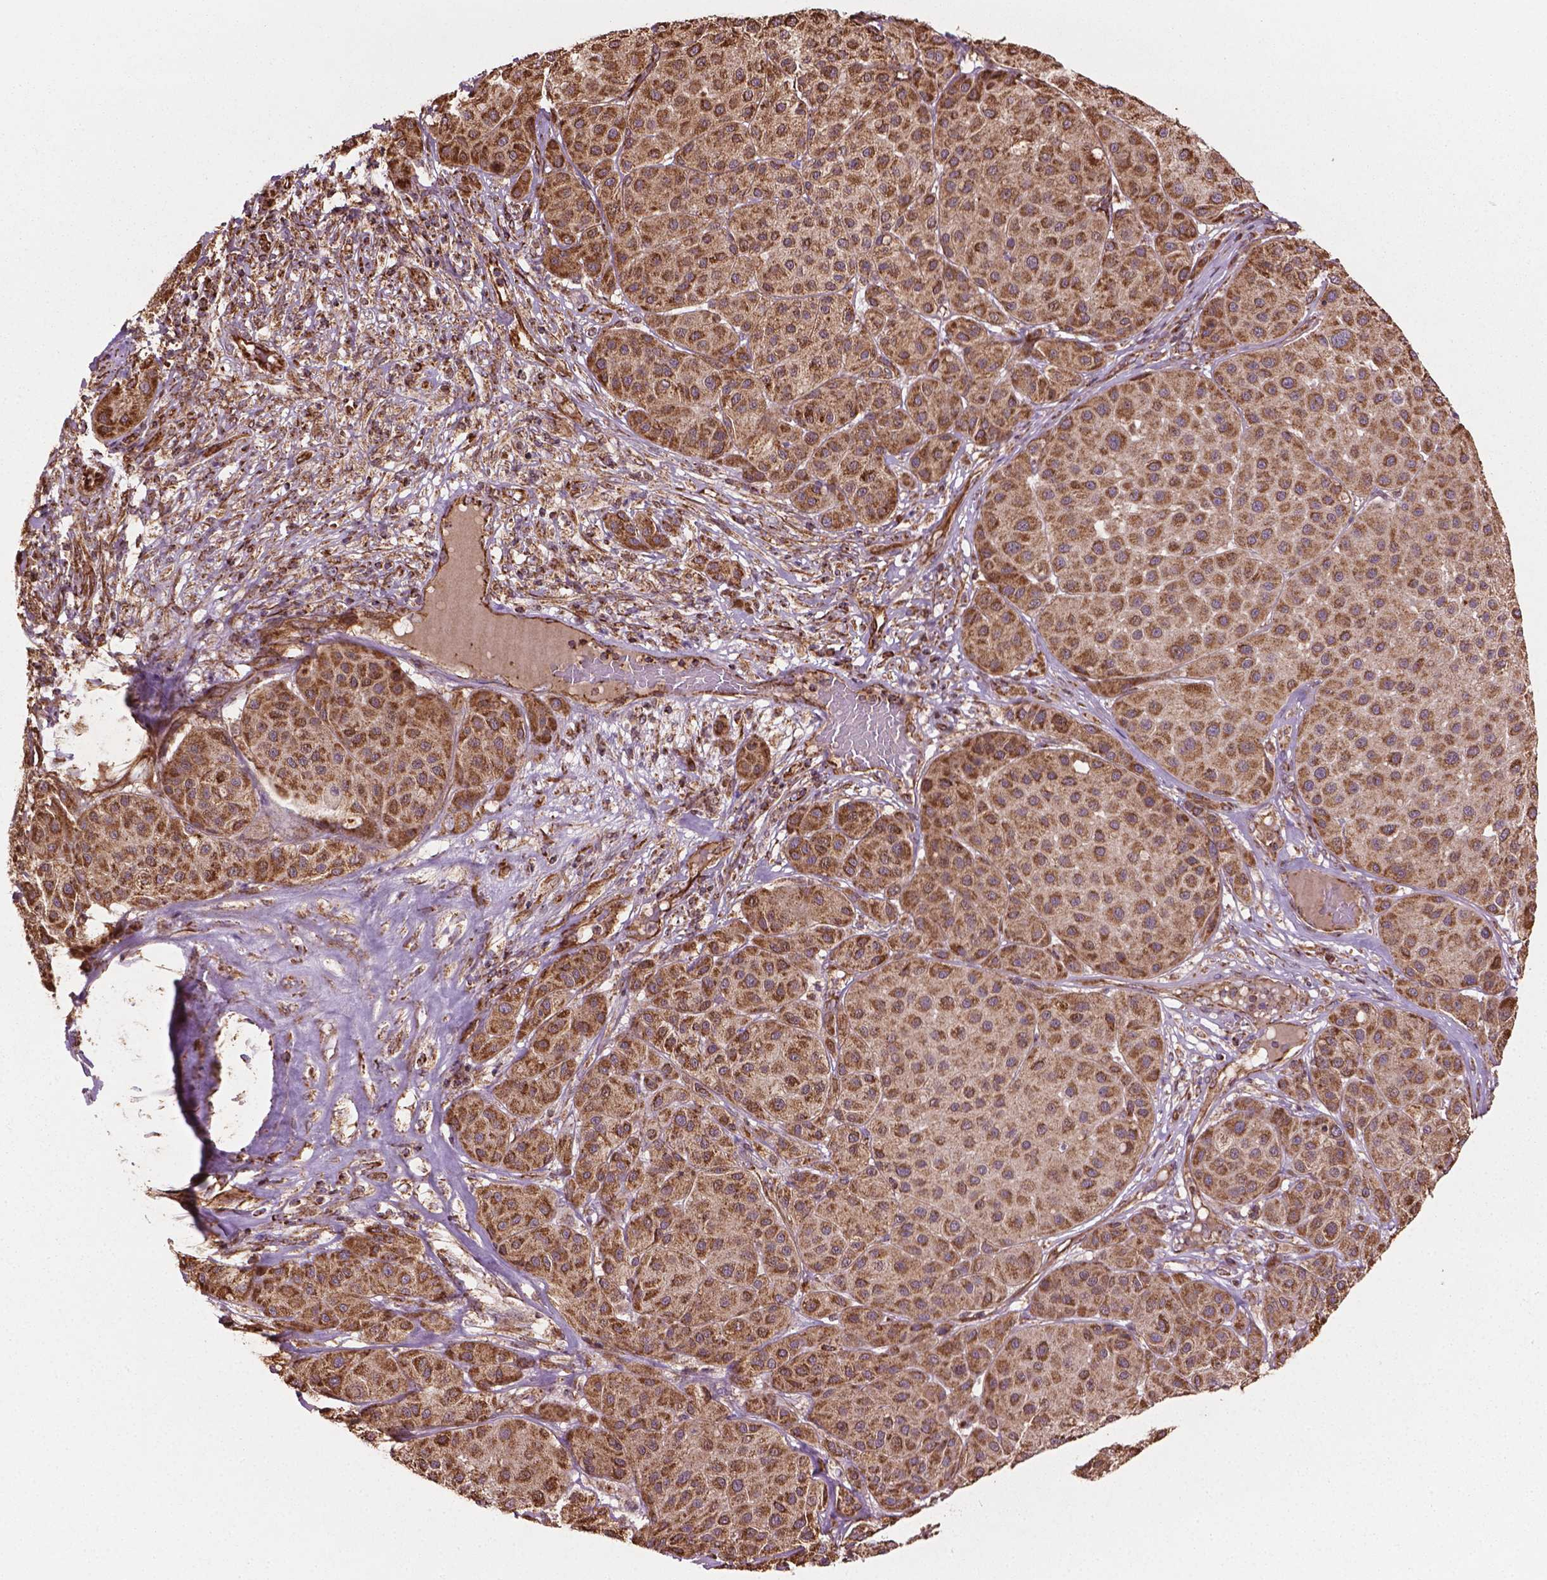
{"staining": {"intensity": "moderate", "quantity": ">75%", "location": "cytoplasmic/membranous"}, "tissue": "melanoma", "cell_type": "Tumor cells", "image_type": "cancer", "snomed": [{"axis": "morphology", "description": "Malignant melanoma, Metastatic site"}, {"axis": "topography", "description": "Smooth muscle"}], "caption": "A histopathology image of malignant melanoma (metastatic site) stained for a protein displays moderate cytoplasmic/membranous brown staining in tumor cells. Nuclei are stained in blue.", "gene": "HS3ST3A1", "patient": {"sex": "male", "age": 41}}